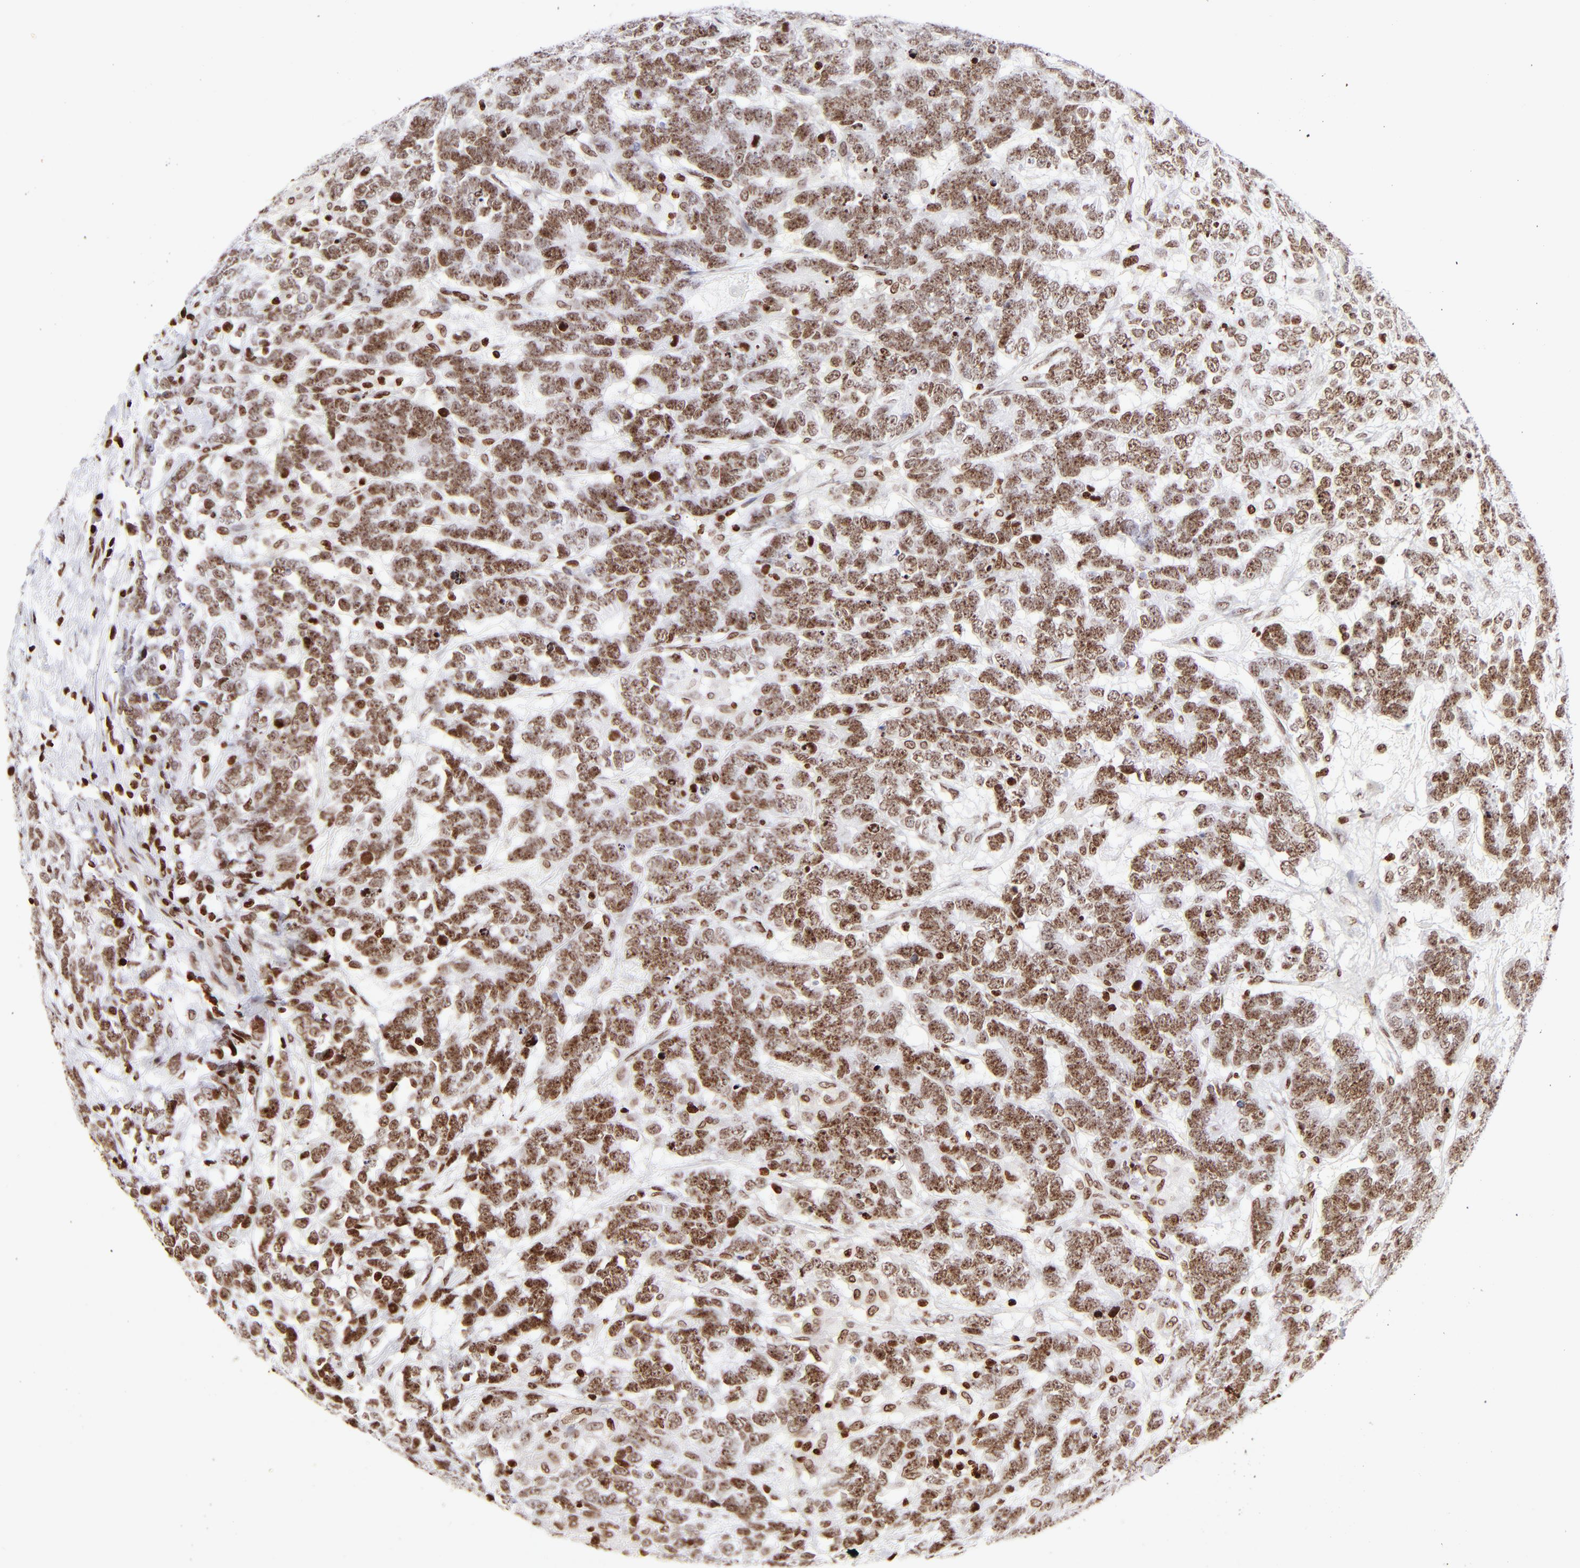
{"staining": {"intensity": "strong", "quantity": ">75%", "location": "nuclear"}, "tissue": "testis cancer", "cell_type": "Tumor cells", "image_type": "cancer", "snomed": [{"axis": "morphology", "description": "Carcinoma, Embryonal, NOS"}, {"axis": "topography", "description": "Testis"}], "caption": "A brown stain shows strong nuclear positivity of a protein in human testis cancer (embryonal carcinoma) tumor cells. (Stains: DAB in brown, nuclei in blue, Microscopy: brightfield microscopy at high magnification).", "gene": "RTL4", "patient": {"sex": "male", "age": 26}}